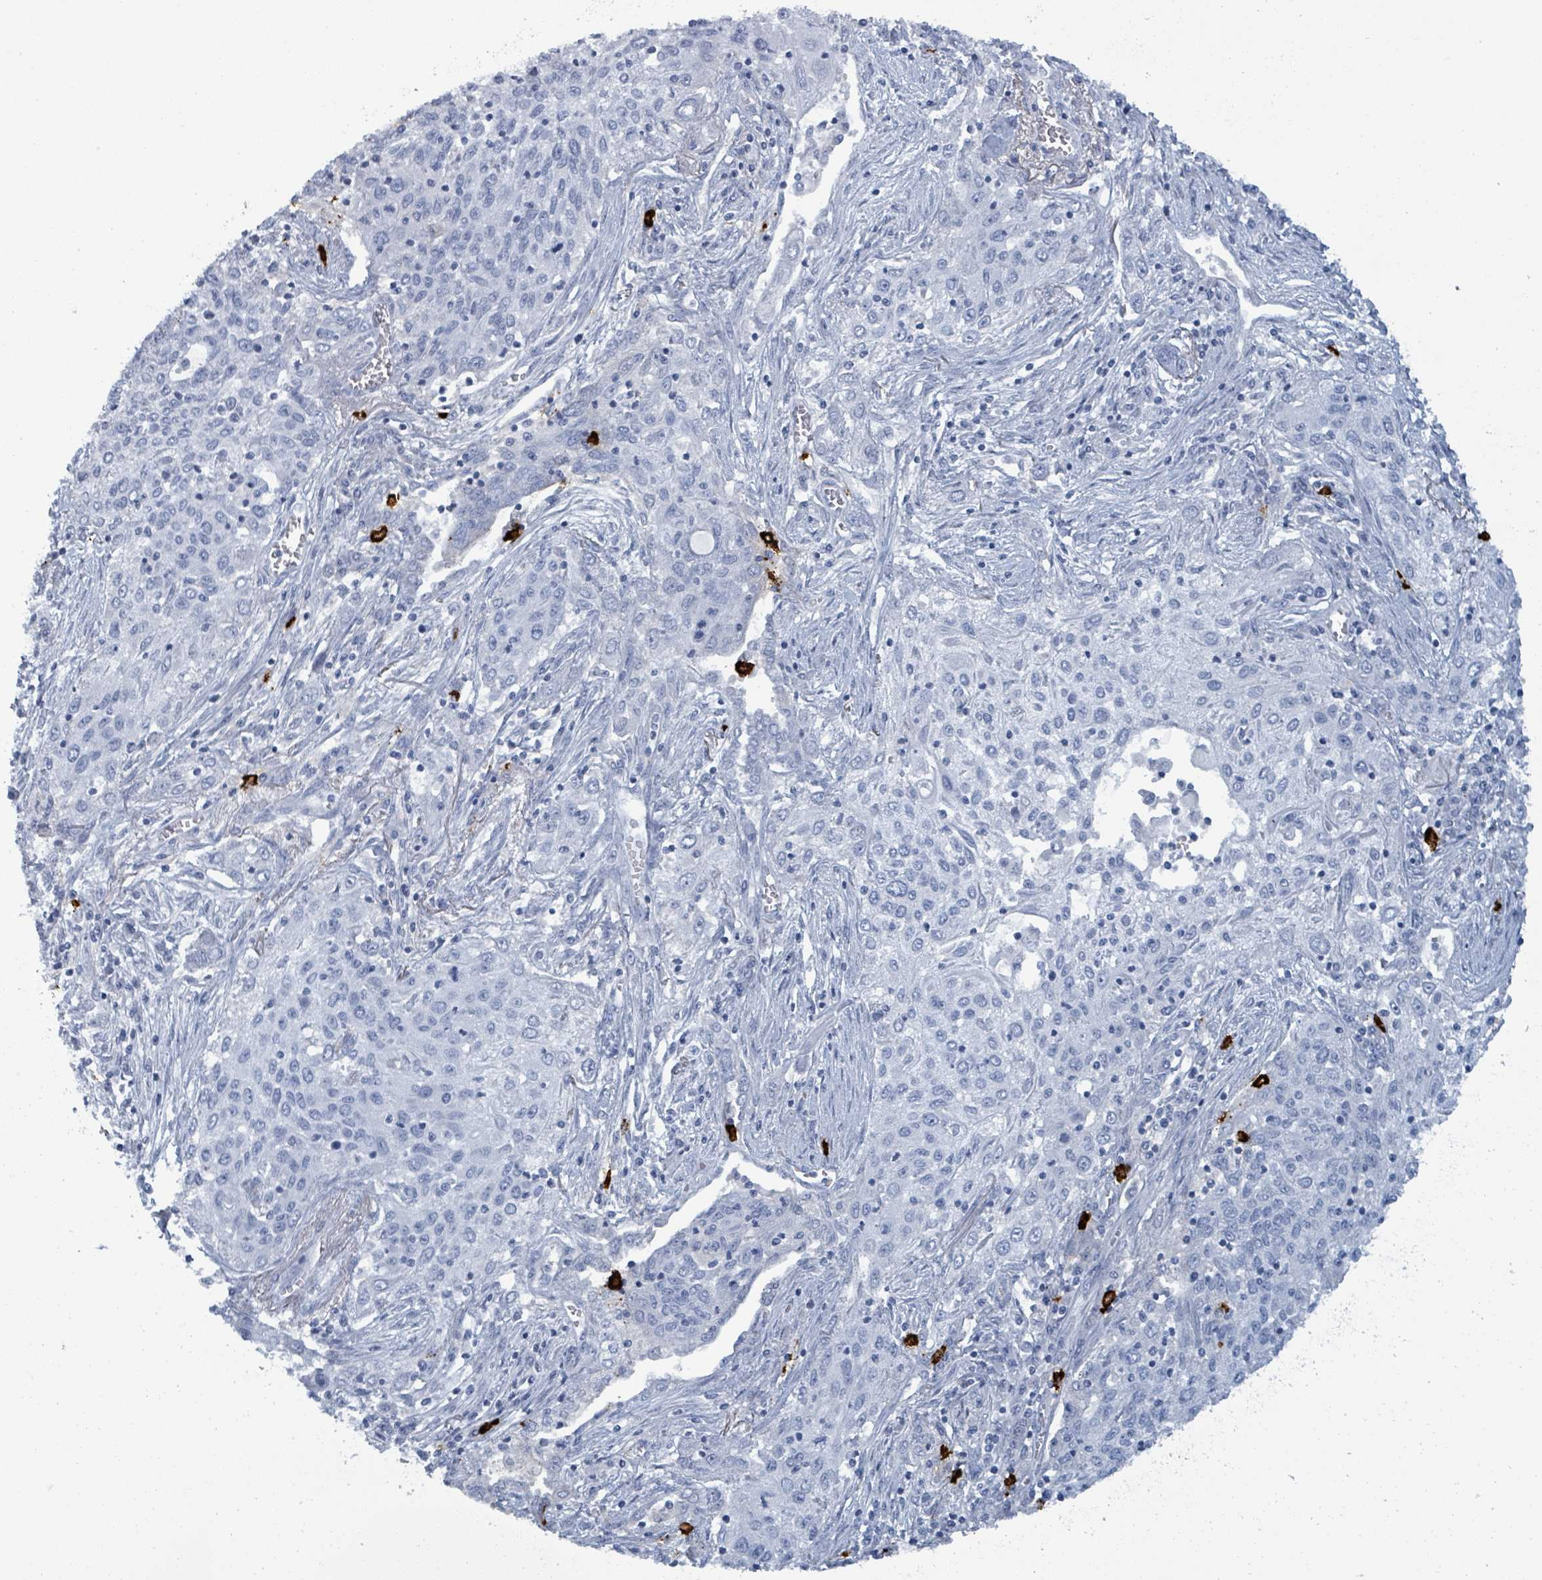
{"staining": {"intensity": "negative", "quantity": "none", "location": "none"}, "tissue": "lung cancer", "cell_type": "Tumor cells", "image_type": "cancer", "snomed": [{"axis": "morphology", "description": "Squamous cell carcinoma, NOS"}, {"axis": "topography", "description": "Lung"}], "caption": "Immunohistochemistry (IHC) micrograph of lung squamous cell carcinoma stained for a protein (brown), which displays no positivity in tumor cells.", "gene": "VPS13D", "patient": {"sex": "female", "age": 69}}